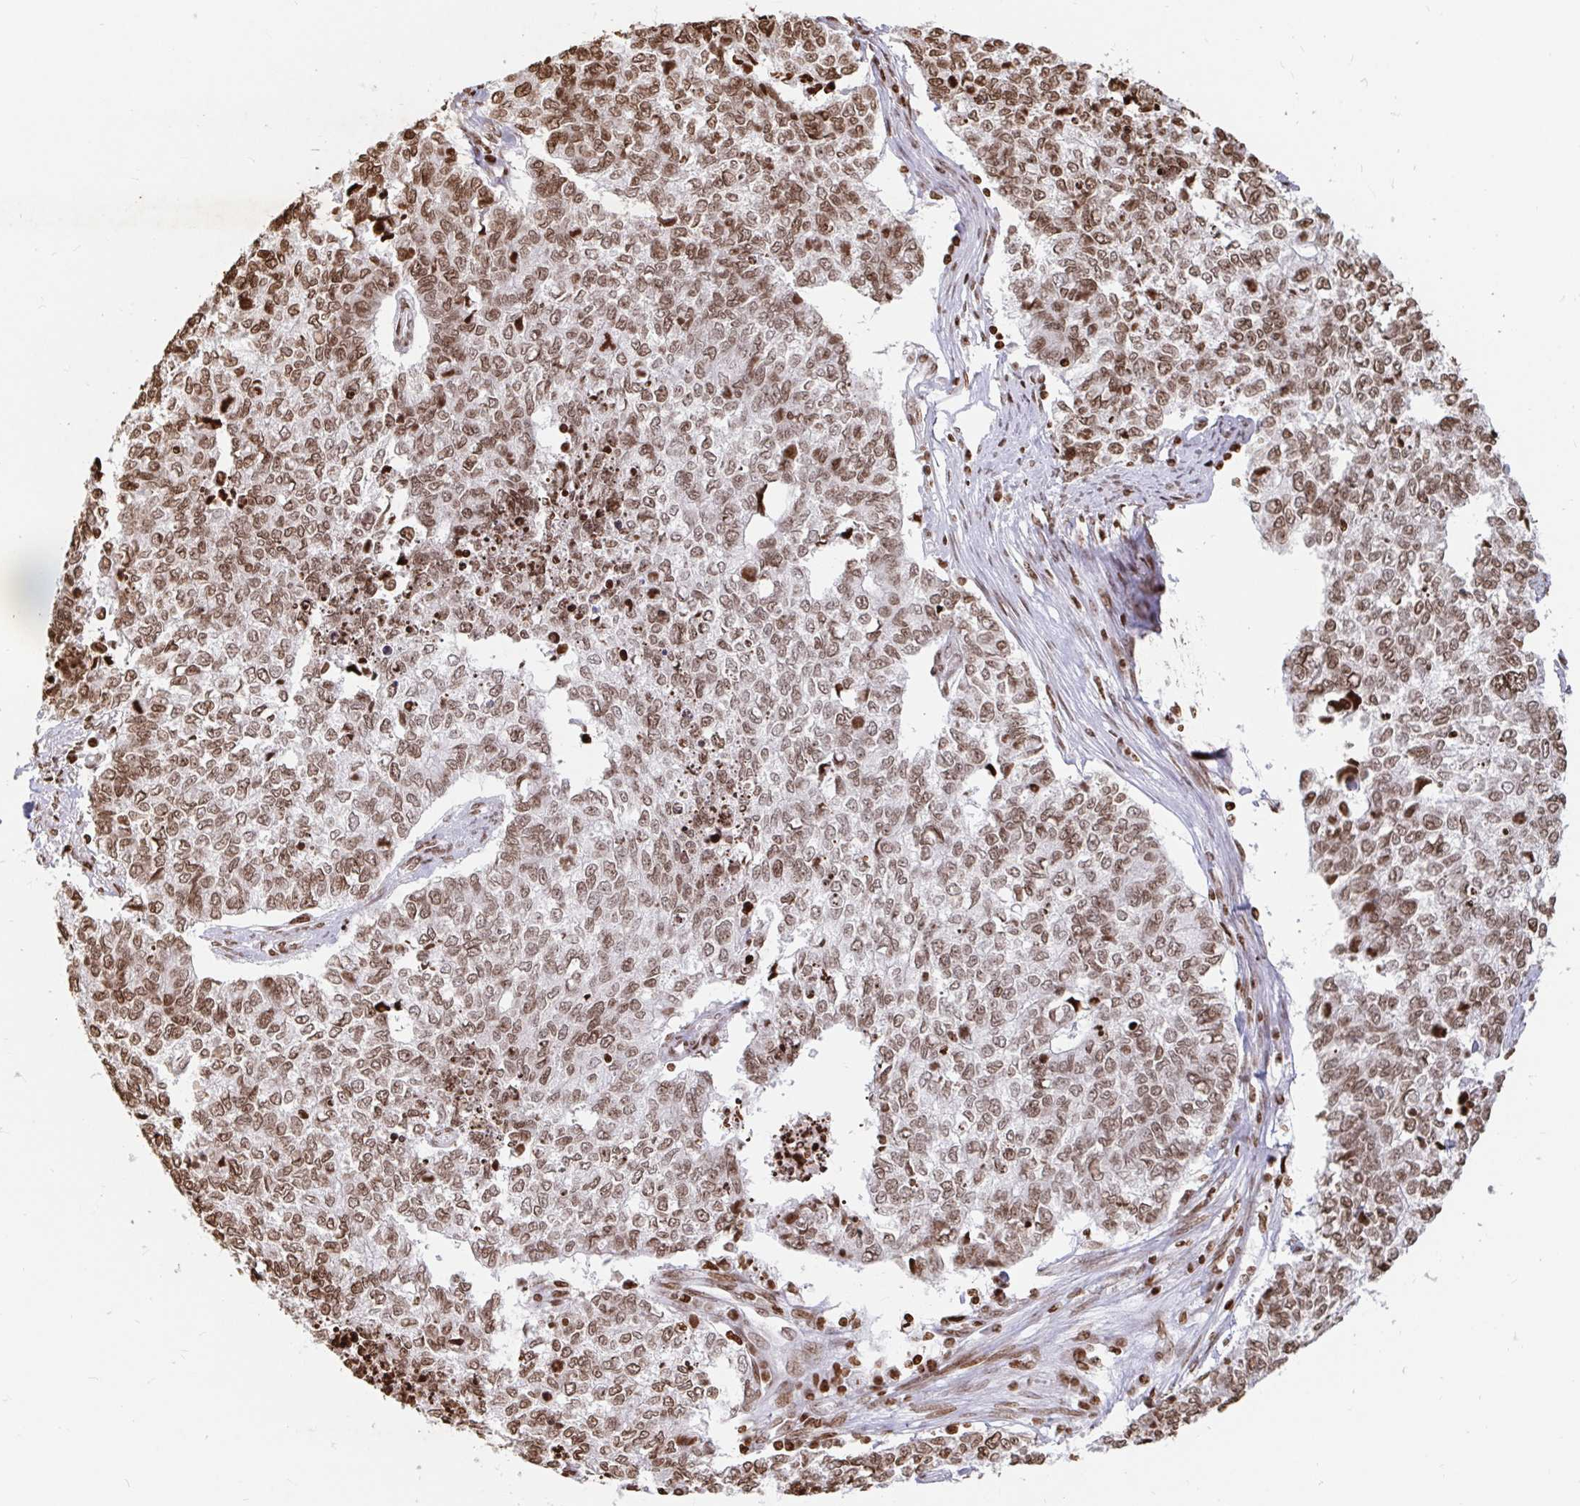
{"staining": {"intensity": "moderate", "quantity": ">75%", "location": "nuclear"}, "tissue": "cervical cancer", "cell_type": "Tumor cells", "image_type": "cancer", "snomed": [{"axis": "morphology", "description": "Adenocarcinoma, NOS"}, {"axis": "topography", "description": "Cervix"}], "caption": "A photomicrograph showing moderate nuclear positivity in approximately >75% of tumor cells in adenocarcinoma (cervical), as visualized by brown immunohistochemical staining.", "gene": "H2BC5", "patient": {"sex": "female", "age": 63}}